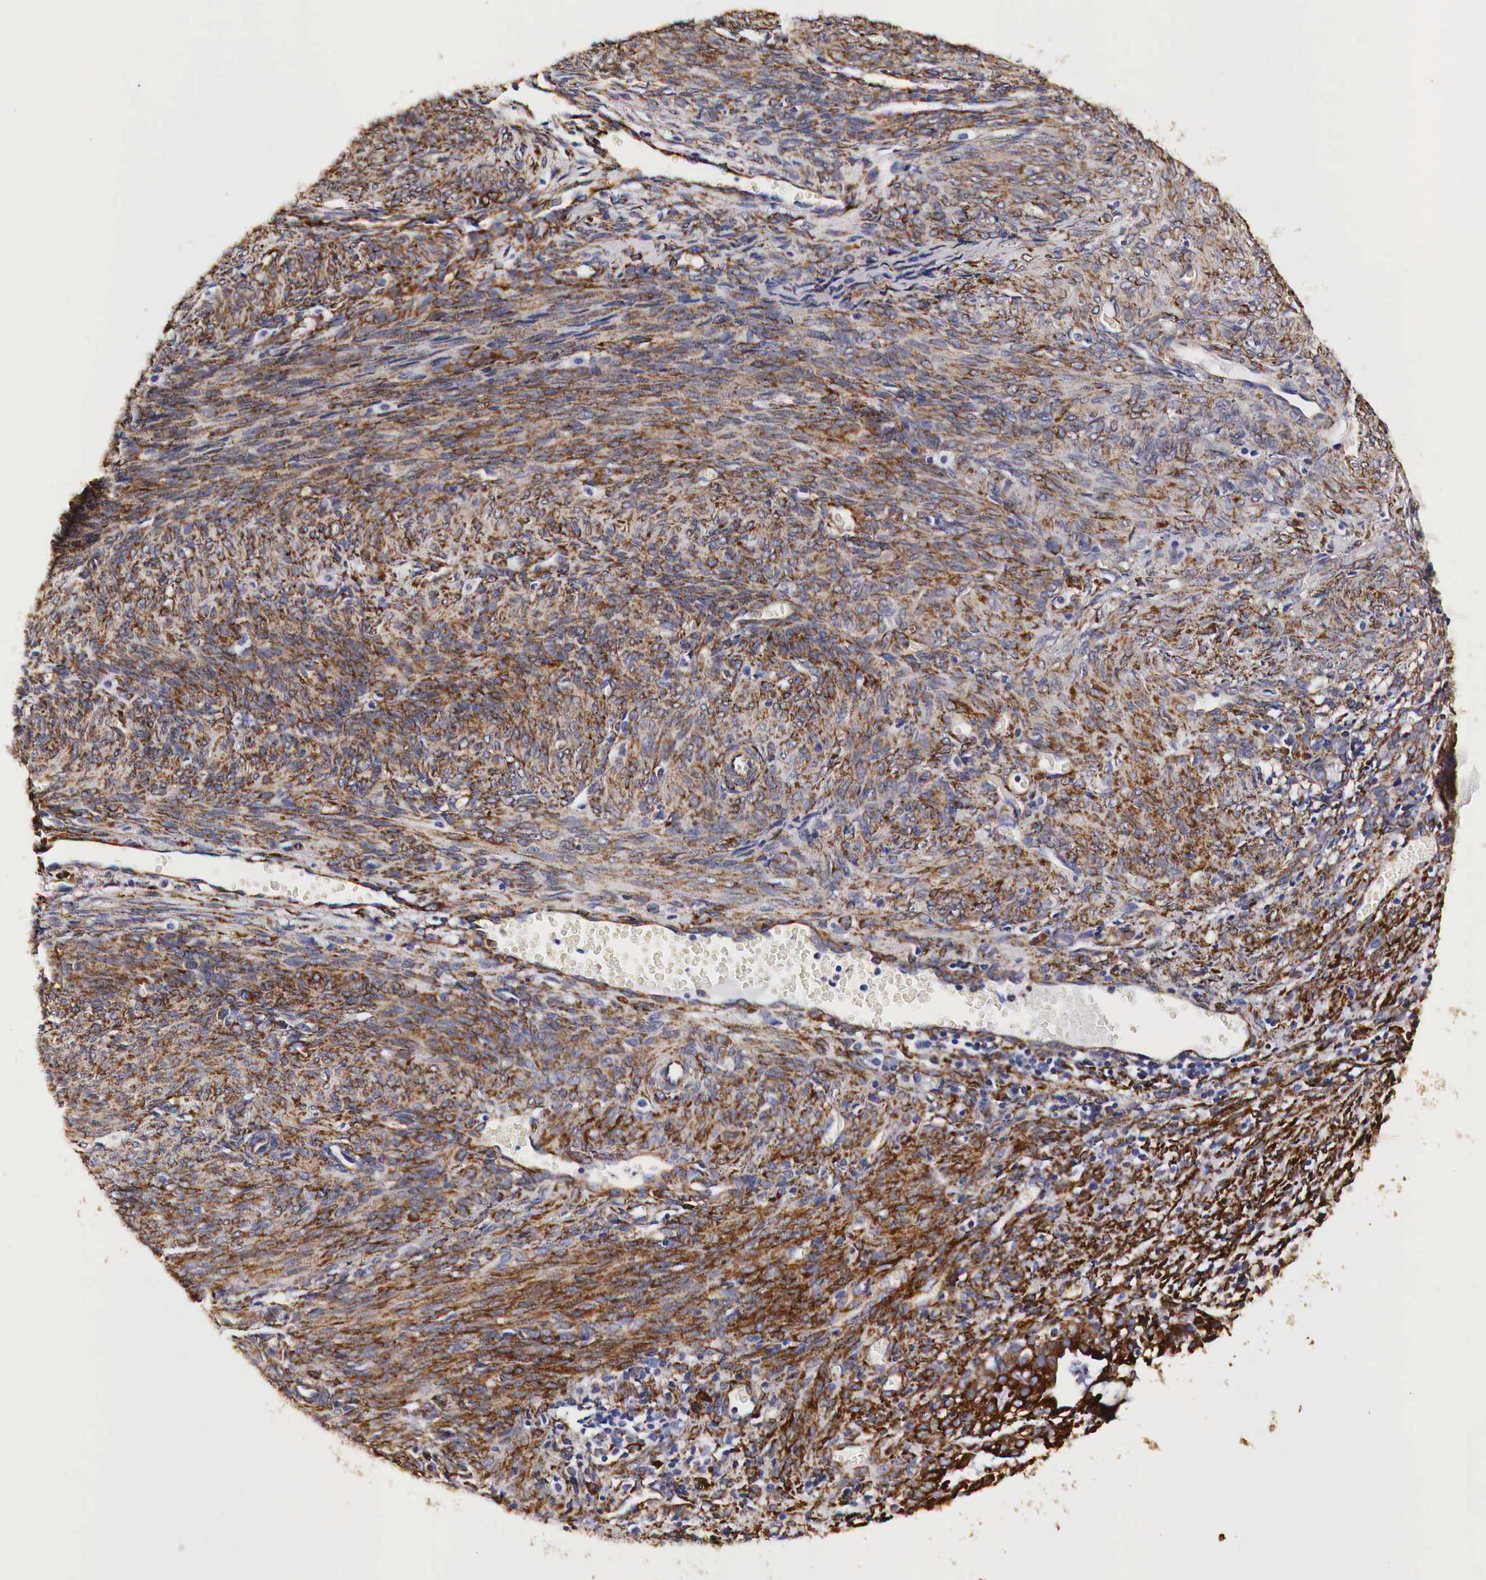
{"staining": {"intensity": "moderate", "quantity": ">75%", "location": "cytoplasmic/membranous"}, "tissue": "endometrium", "cell_type": "Cells in endometrial stroma", "image_type": "normal", "snomed": [{"axis": "morphology", "description": "Normal tissue, NOS"}, {"axis": "topography", "description": "Uterus"}], "caption": "Immunohistochemistry (IHC) image of normal endometrium stained for a protein (brown), which exhibits medium levels of moderate cytoplasmic/membranous expression in approximately >75% of cells in endometrial stroma.", "gene": "CKAP4", "patient": {"sex": "female", "age": 83}}